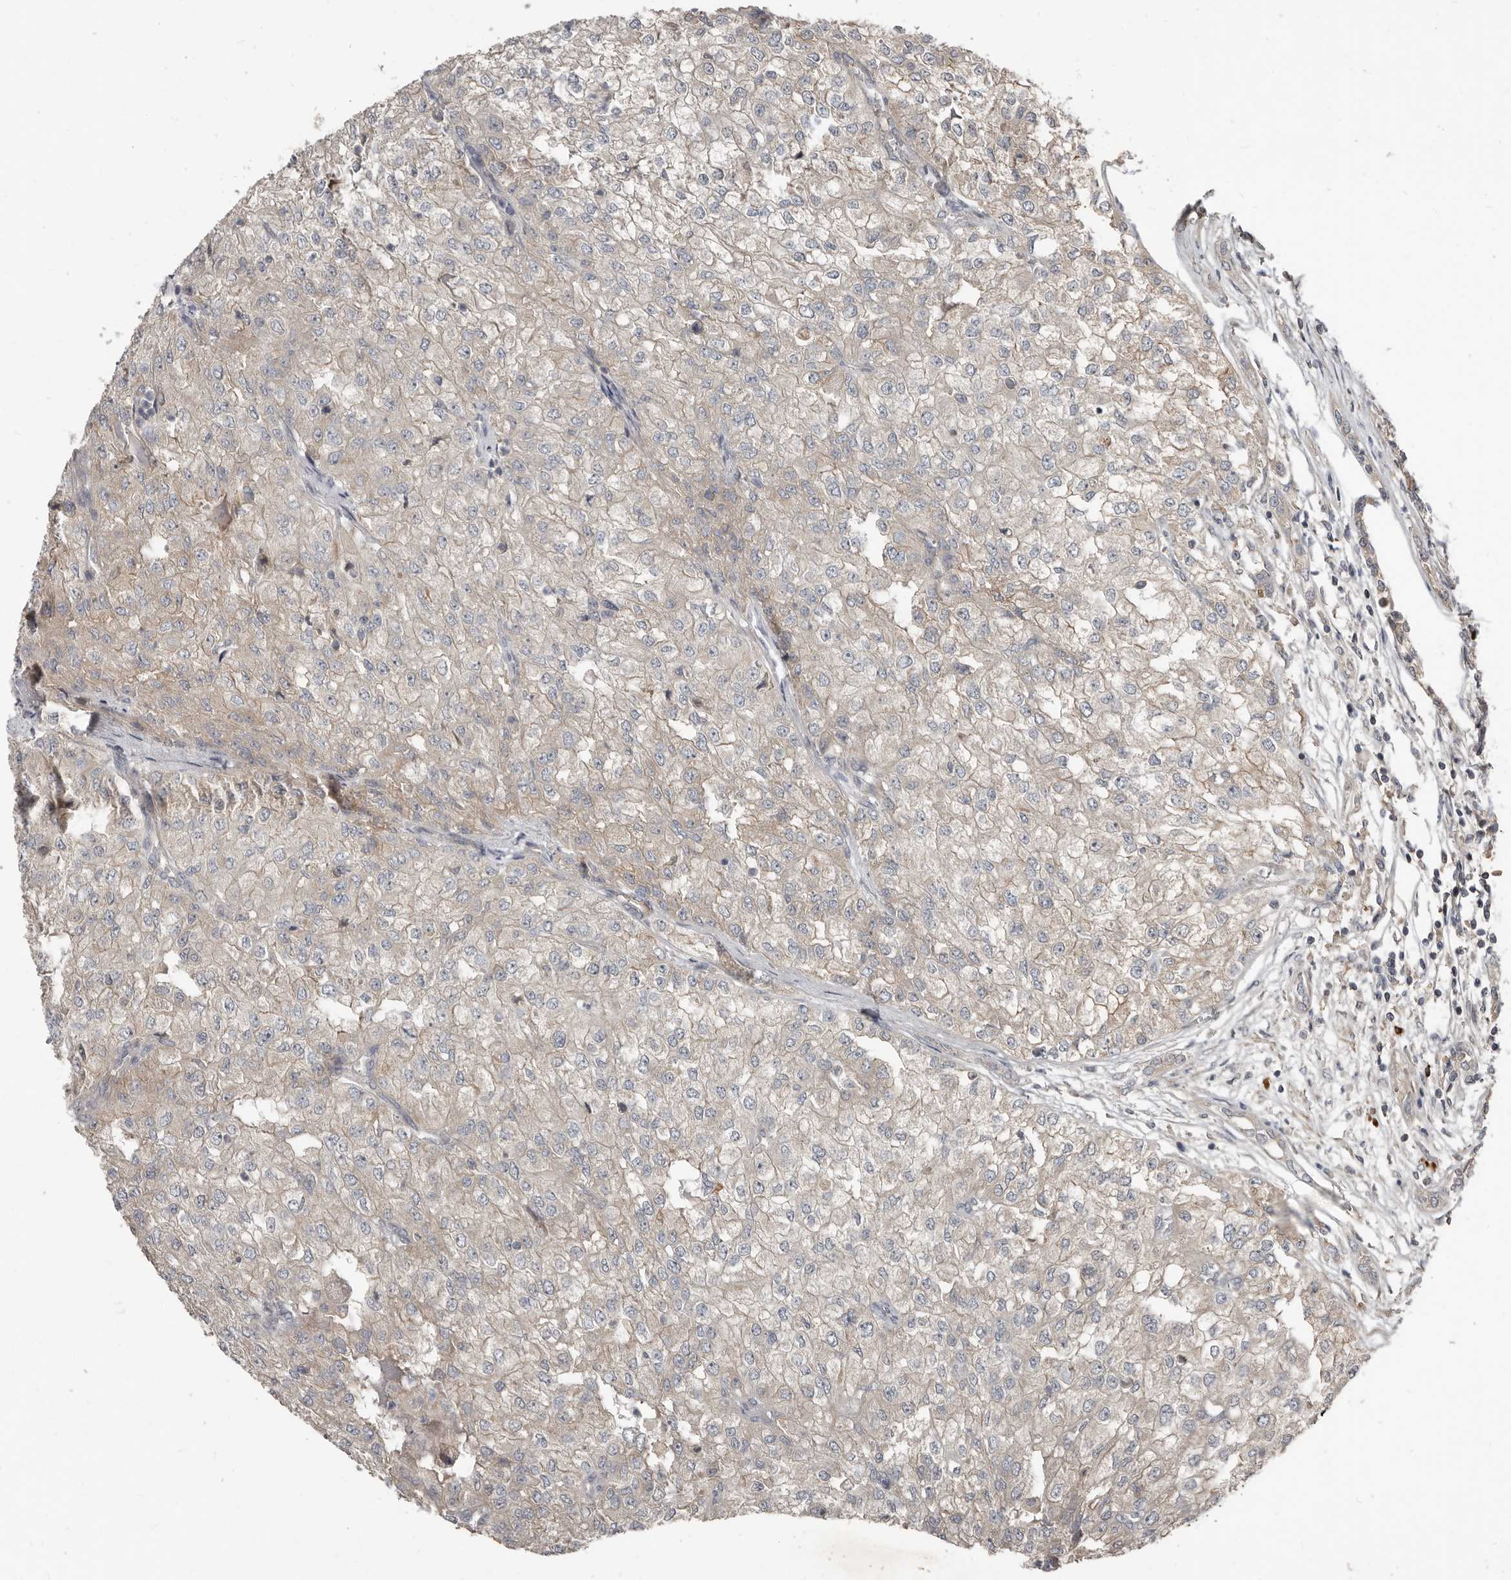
{"staining": {"intensity": "weak", "quantity": "25%-75%", "location": "cytoplasmic/membranous"}, "tissue": "renal cancer", "cell_type": "Tumor cells", "image_type": "cancer", "snomed": [{"axis": "morphology", "description": "Adenocarcinoma, NOS"}, {"axis": "topography", "description": "Kidney"}], "caption": "Approximately 25%-75% of tumor cells in renal cancer (adenocarcinoma) show weak cytoplasmic/membranous protein positivity as visualized by brown immunohistochemical staining.", "gene": "AKNAD1", "patient": {"sex": "female", "age": 54}}